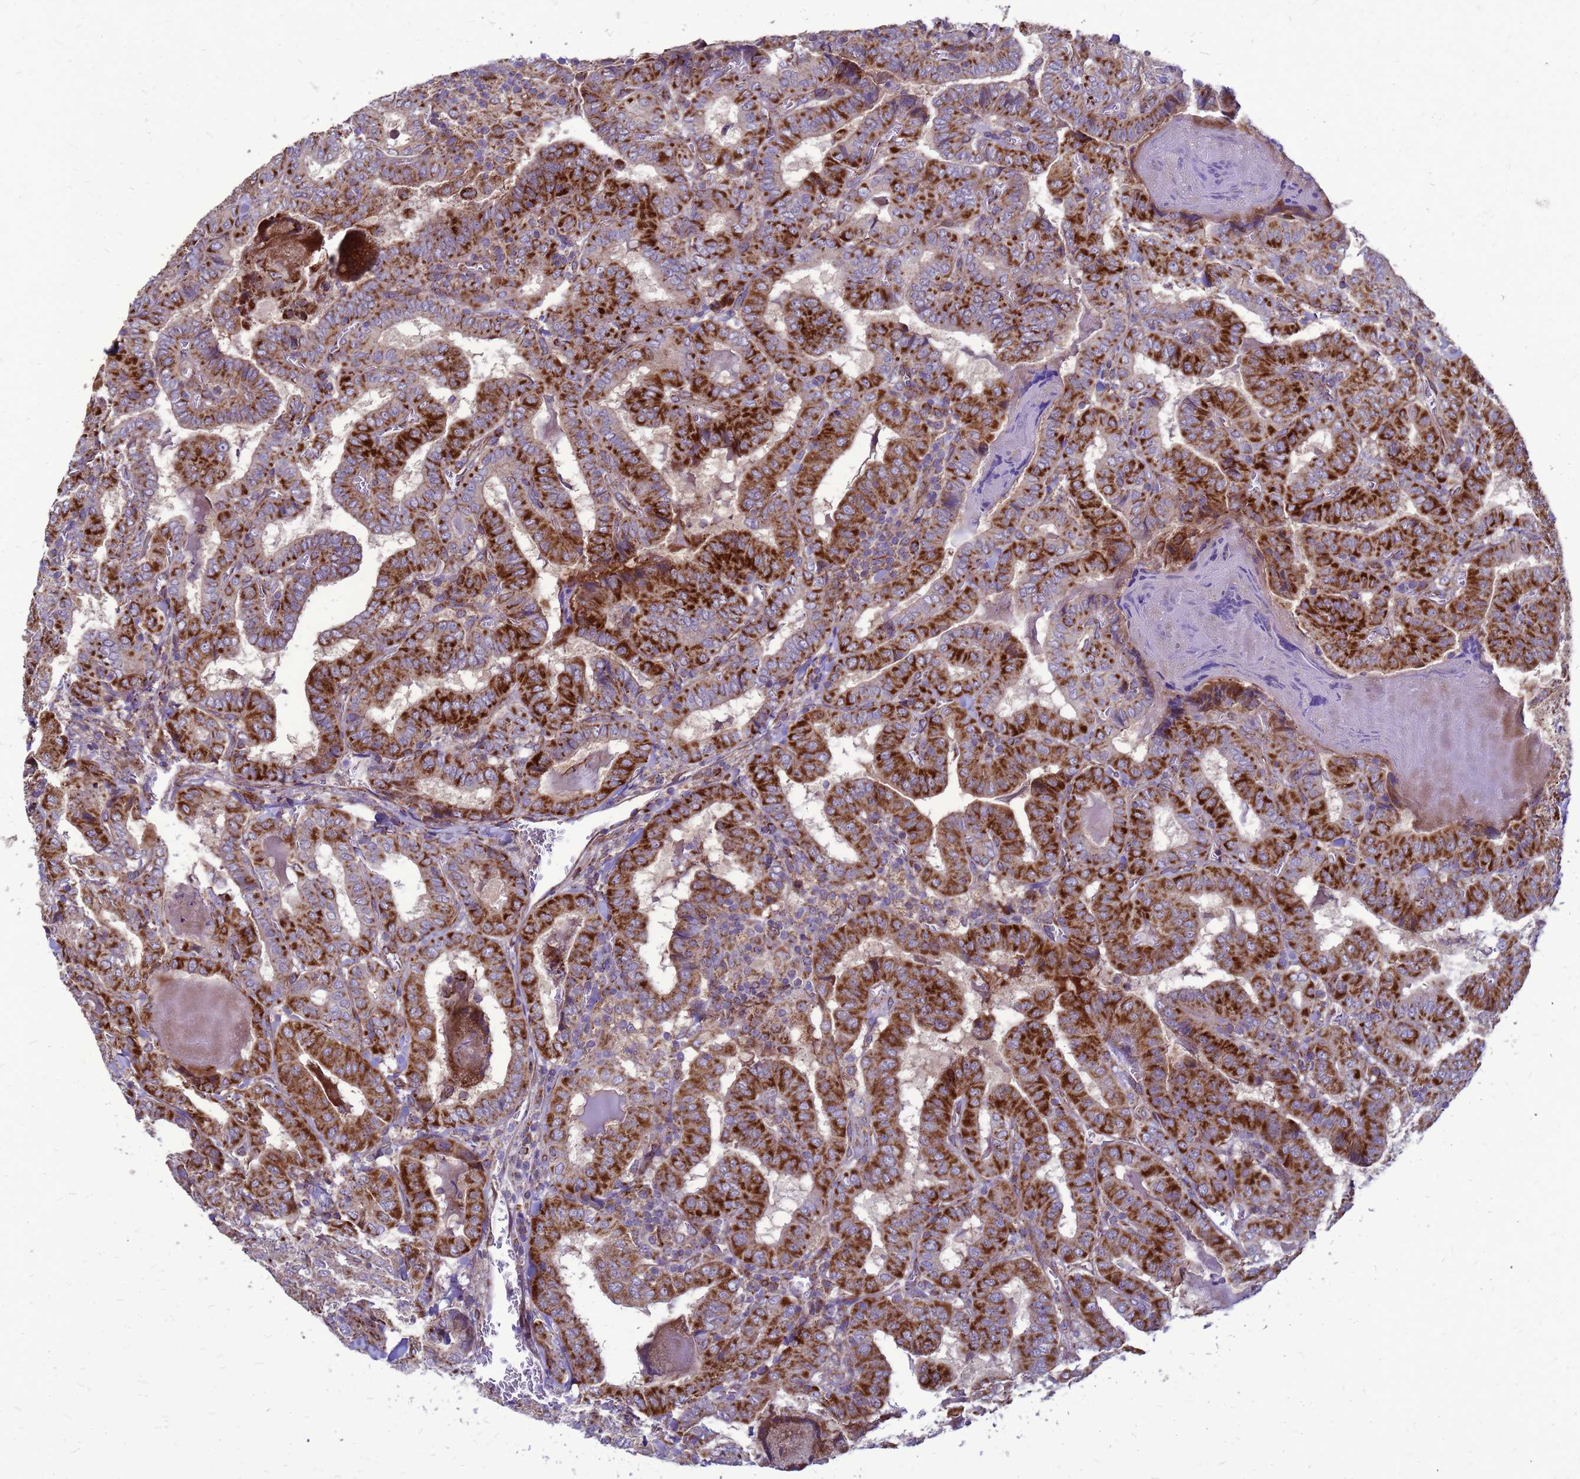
{"staining": {"intensity": "strong", "quantity": ">75%", "location": "cytoplasmic/membranous"}, "tissue": "thyroid cancer", "cell_type": "Tumor cells", "image_type": "cancer", "snomed": [{"axis": "morphology", "description": "Papillary adenocarcinoma, NOS"}, {"axis": "topography", "description": "Thyroid gland"}], "caption": "A micrograph of papillary adenocarcinoma (thyroid) stained for a protein reveals strong cytoplasmic/membranous brown staining in tumor cells.", "gene": "FSTL4", "patient": {"sex": "female", "age": 72}}